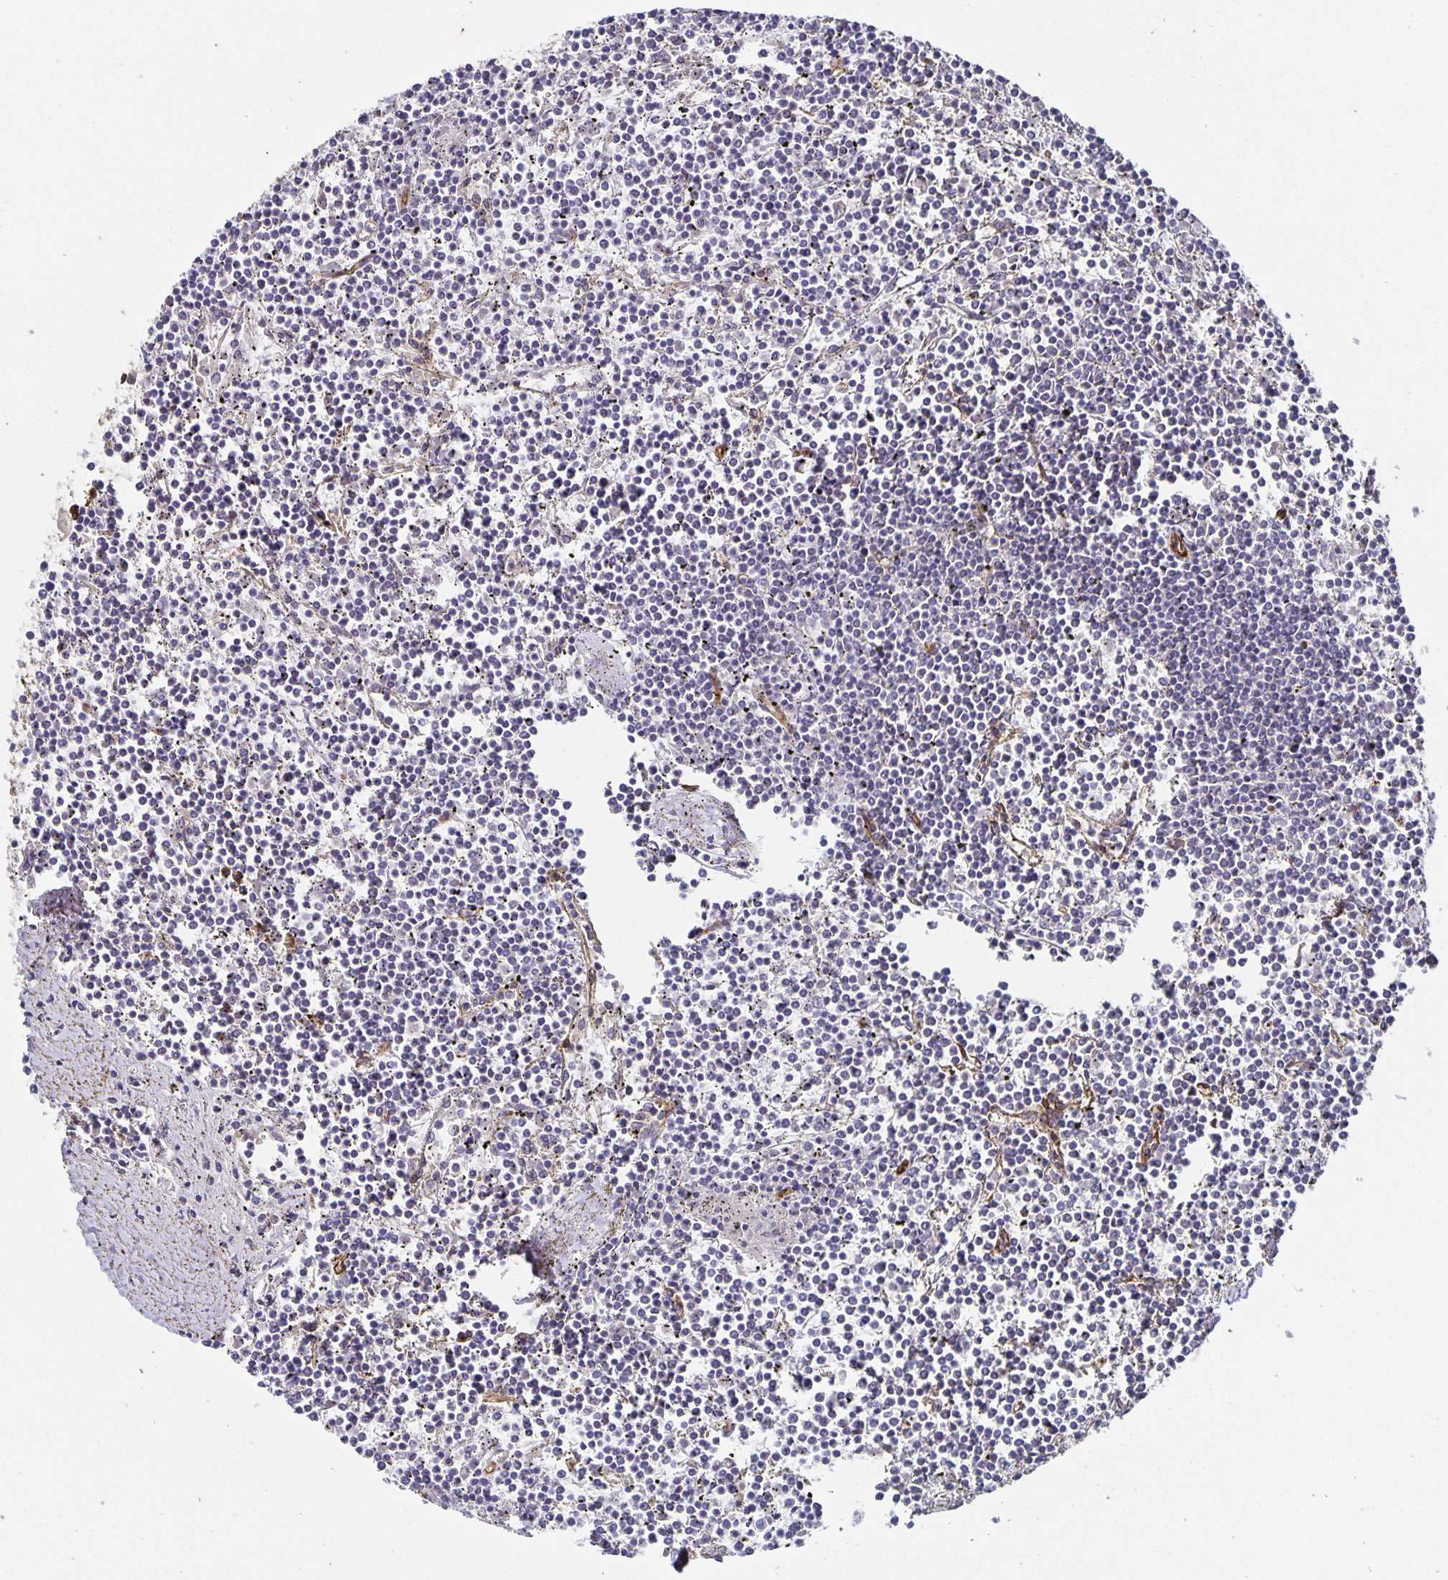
{"staining": {"intensity": "negative", "quantity": "none", "location": "none"}, "tissue": "lymphoma", "cell_type": "Tumor cells", "image_type": "cancer", "snomed": [{"axis": "morphology", "description": "Malignant lymphoma, non-Hodgkin's type, Low grade"}, {"axis": "topography", "description": "Spleen"}], "caption": "A histopathology image of lymphoma stained for a protein demonstrates no brown staining in tumor cells.", "gene": "PODXL", "patient": {"sex": "female", "age": 19}}